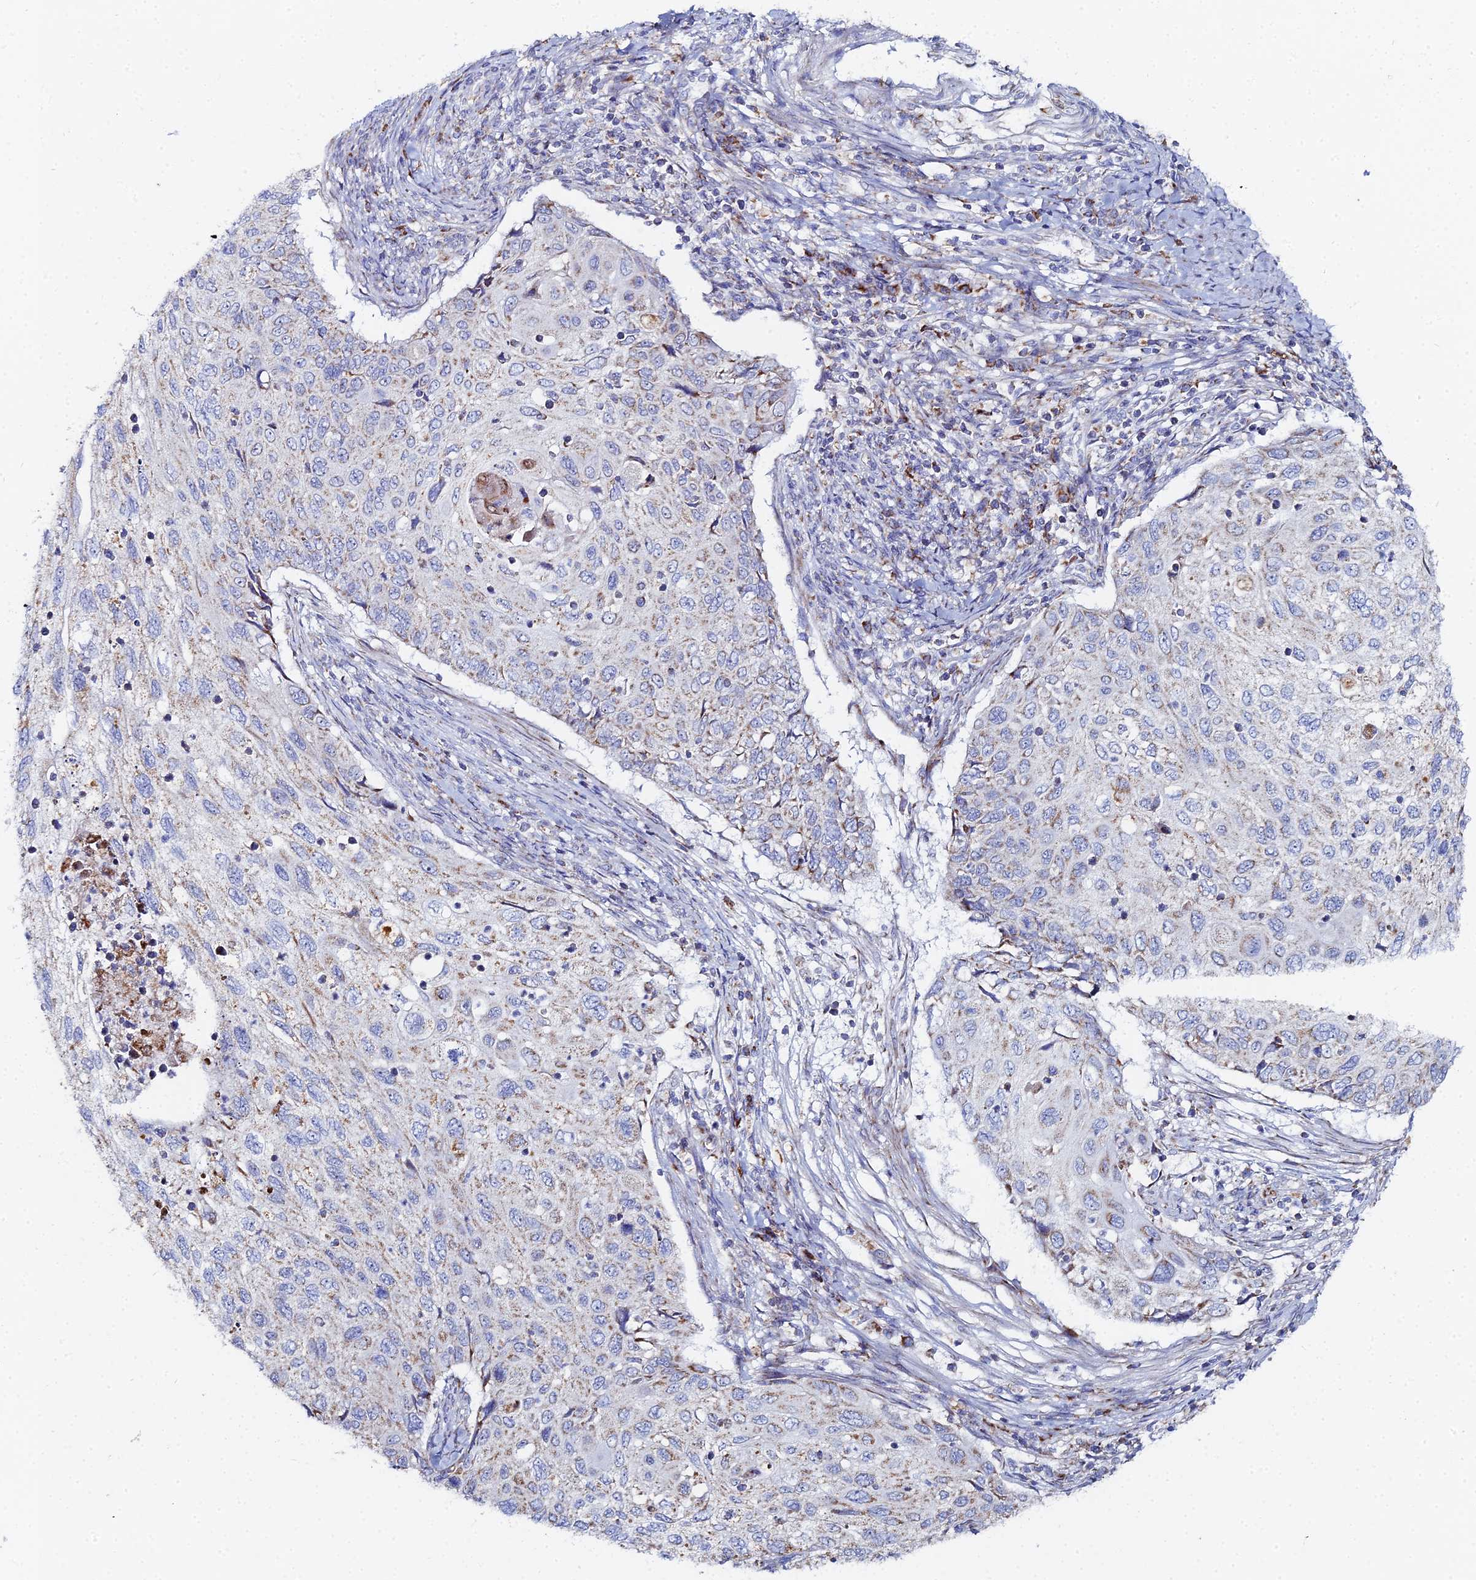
{"staining": {"intensity": "moderate", "quantity": "<25%", "location": "cytoplasmic/membranous"}, "tissue": "cervical cancer", "cell_type": "Tumor cells", "image_type": "cancer", "snomed": [{"axis": "morphology", "description": "Squamous cell carcinoma, NOS"}, {"axis": "topography", "description": "Cervix"}], "caption": "Protein analysis of cervical cancer tissue shows moderate cytoplasmic/membranous expression in approximately <25% of tumor cells. Nuclei are stained in blue.", "gene": "MPC1", "patient": {"sex": "female", "age": 70}}